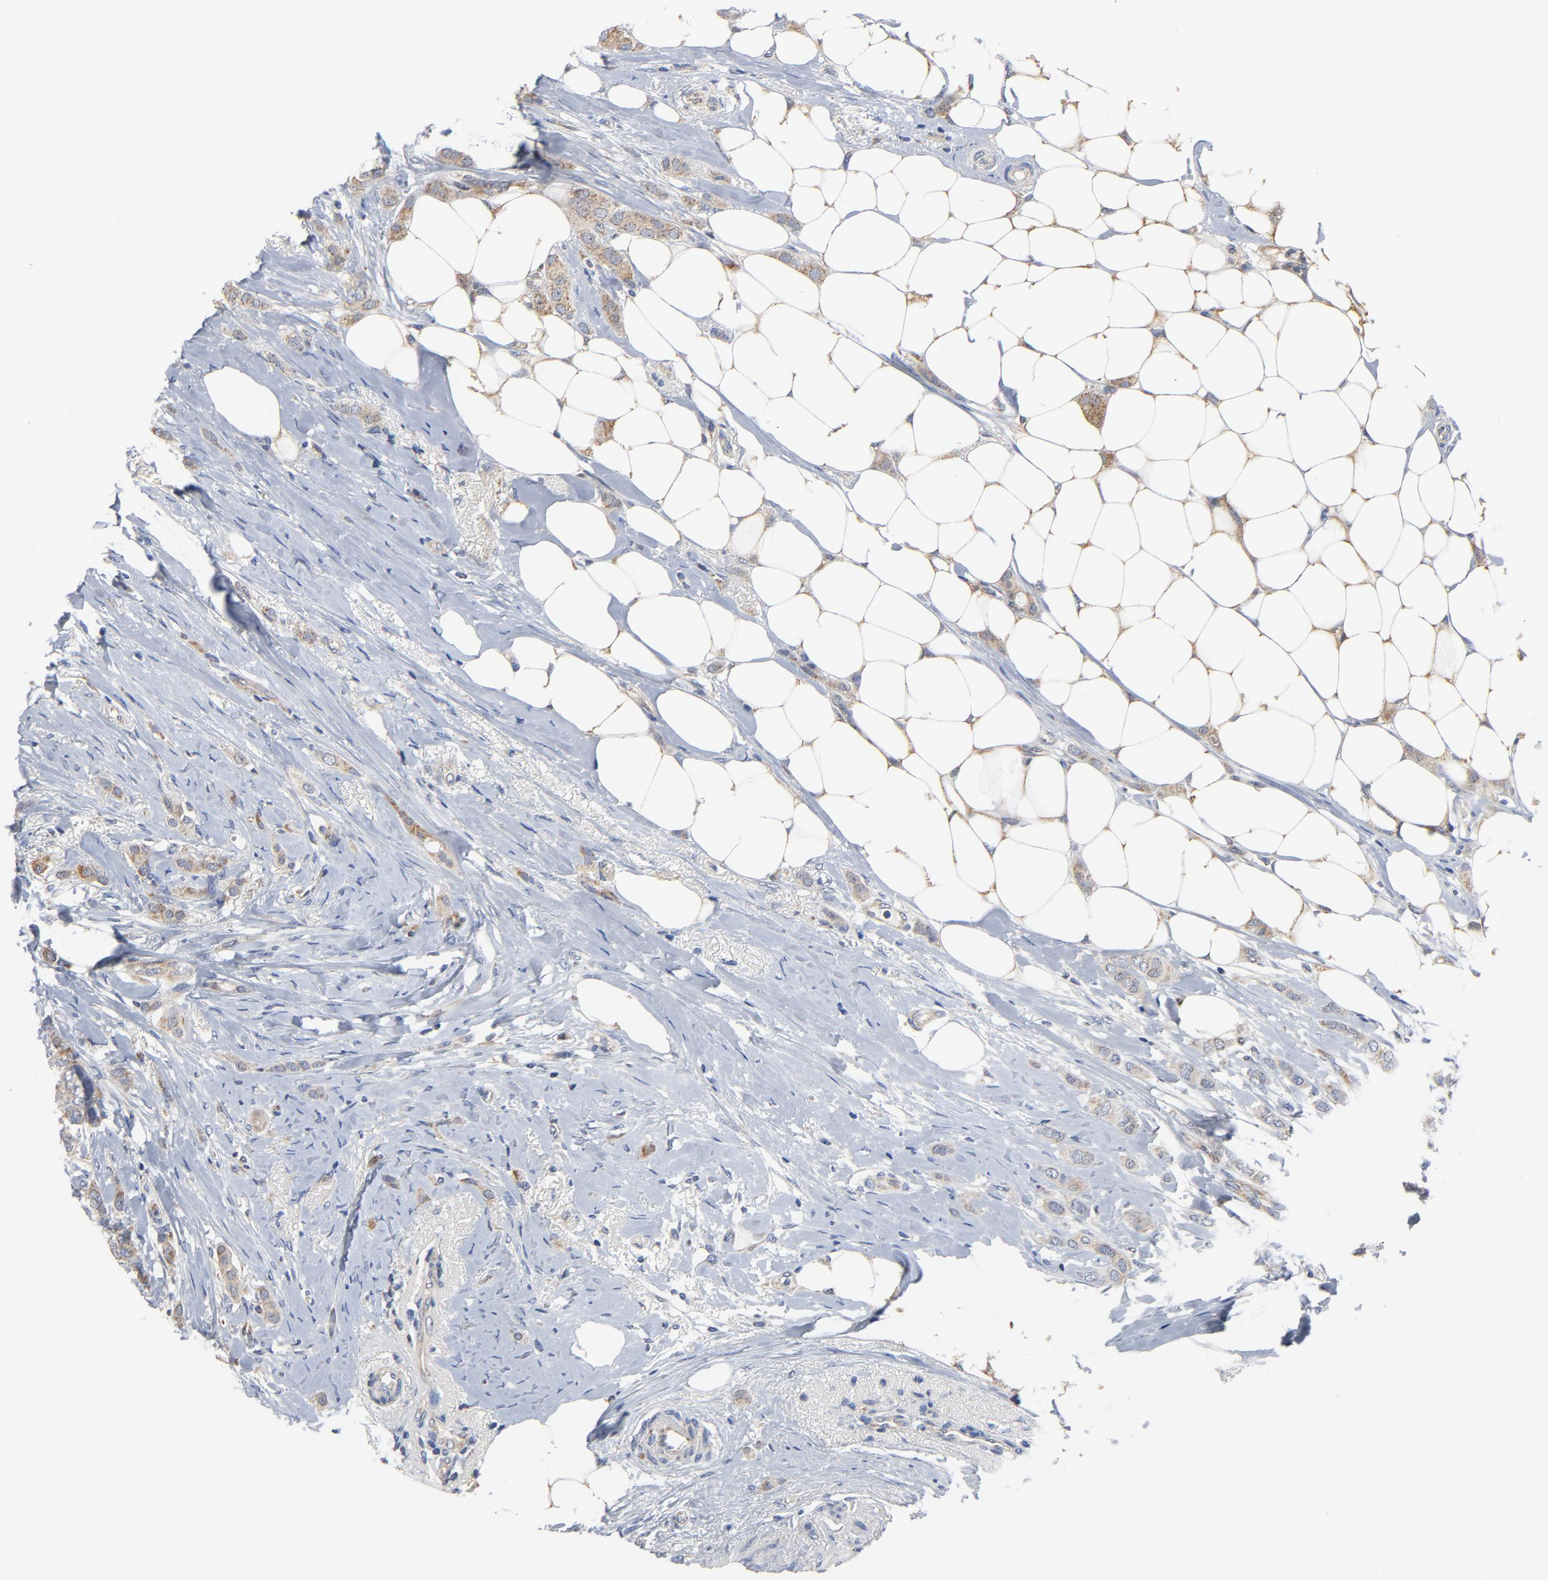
{"staining": {"intensity": "moderate", "quantity": ">75%", "location": "cytoplasmic/membranous"}, "tissue": "breast cancer", "cell_type": "Tumor cells", "image_type": "cancer", "snomed": [{"axis": "morphology", "description": "Lobular carcinoma"}, {"axis": "topography", "description": "Breast"}], "caption": "Protein staining demonstrates moderate cytoplasmic/membranous staining in approximately >75% of tumor cells in breast cancer (lobular carcinoma).", "gene": "RAPGEF4", "patient": {"sex": "female", "age": 55}}